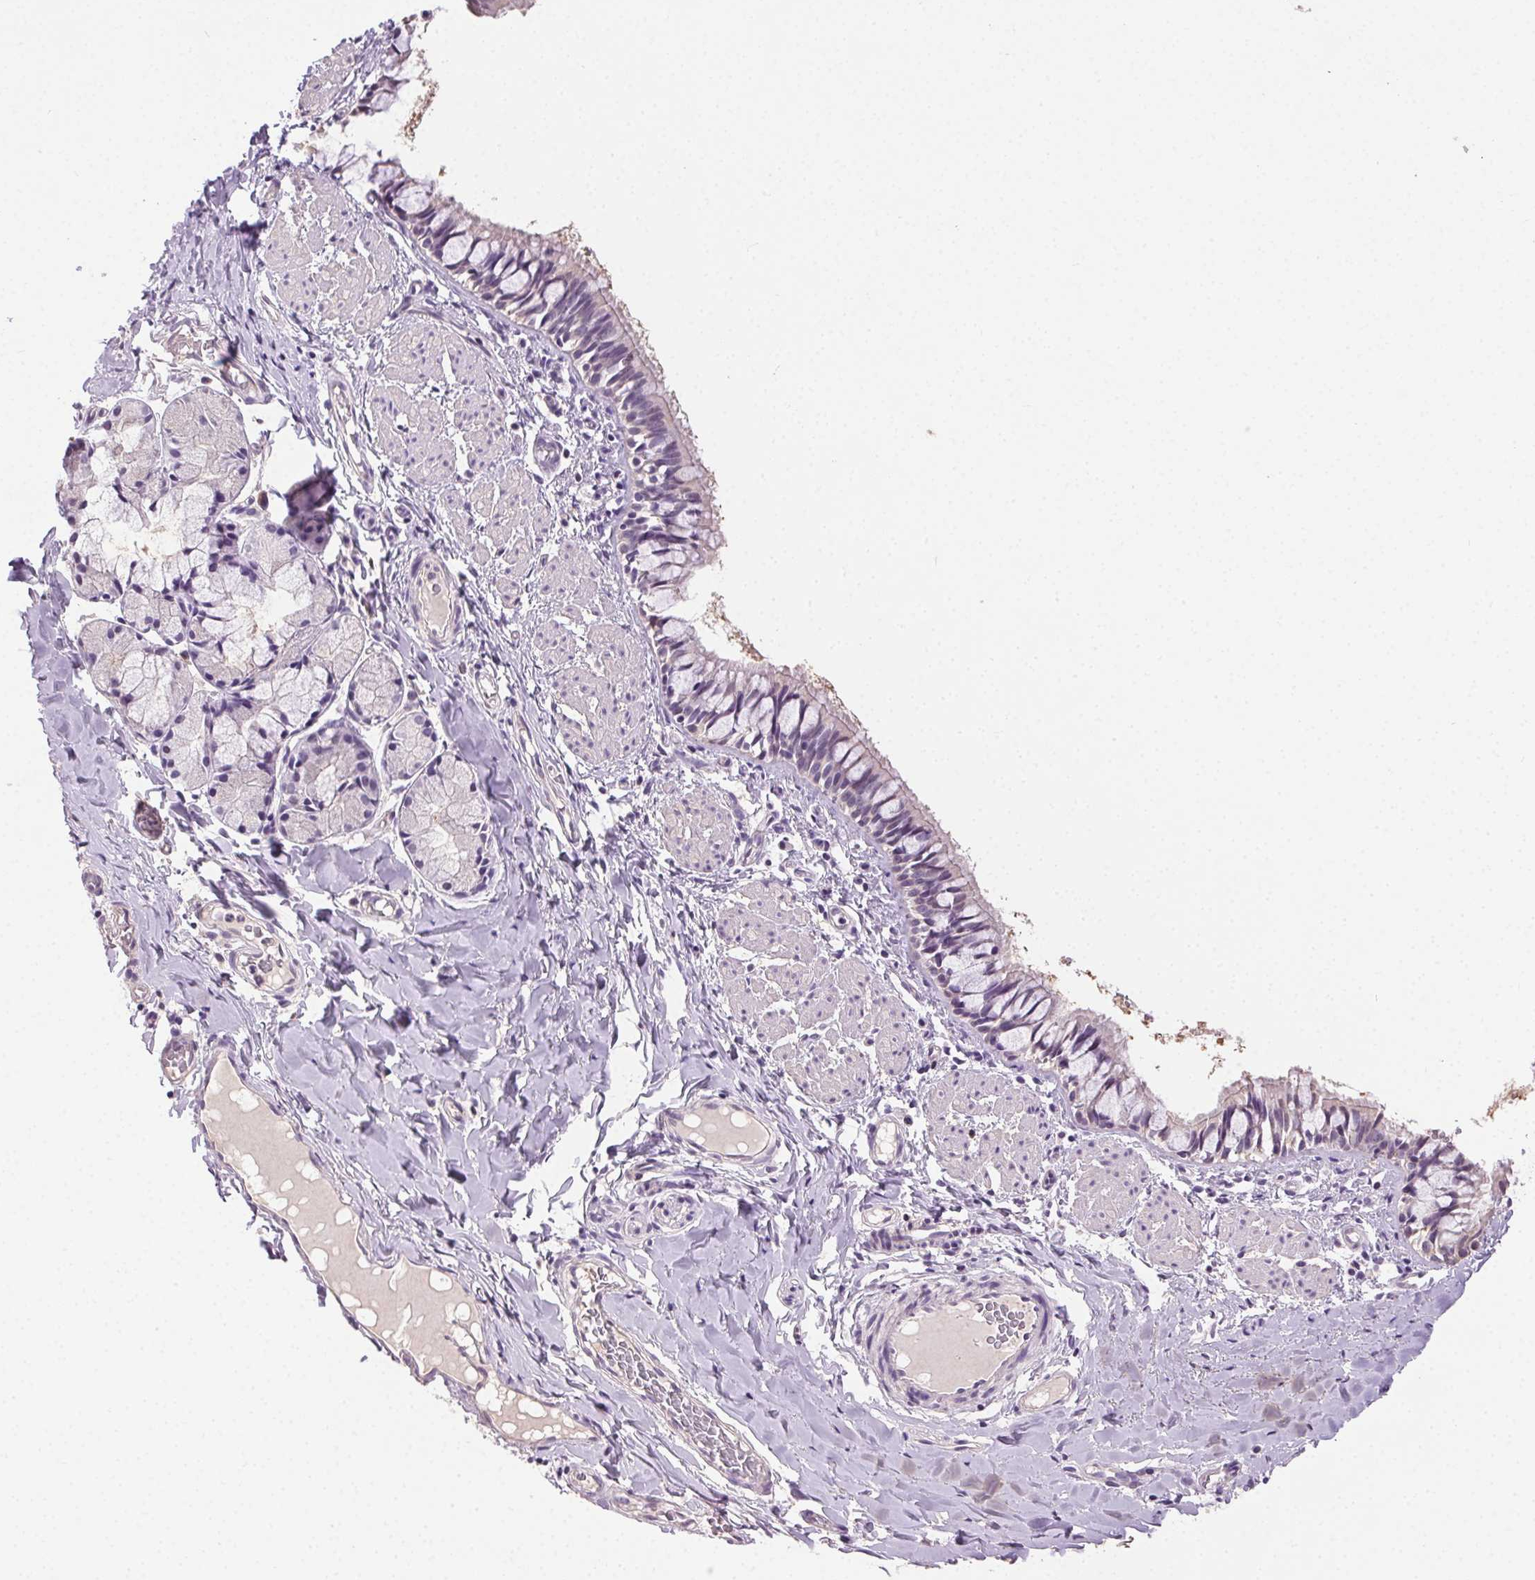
{"staining": {"intensity": "negative", "quantity": "none", "location": "none"}, "tissue": "bronchus", "cell_type": "Respiratory epithelial cells", "image_type": "normal", "snomed": [{"axis": "morphology", "description": "Normal tissue, NOS"}, {"axis": "topography", "description": "Bronchus"}], "caption": "IHC micrograph of unremarkable bronchus: bronchus stained with DAB demonstrates no significant protein staining in respiratory epithelial cells. Brightfield microscopy of IHC stained with DAB (brown) and hematoxylin (blue), captured at high magnification.", "gene": "SYCE2", "patient": {"sex": "male", "age": 1}}